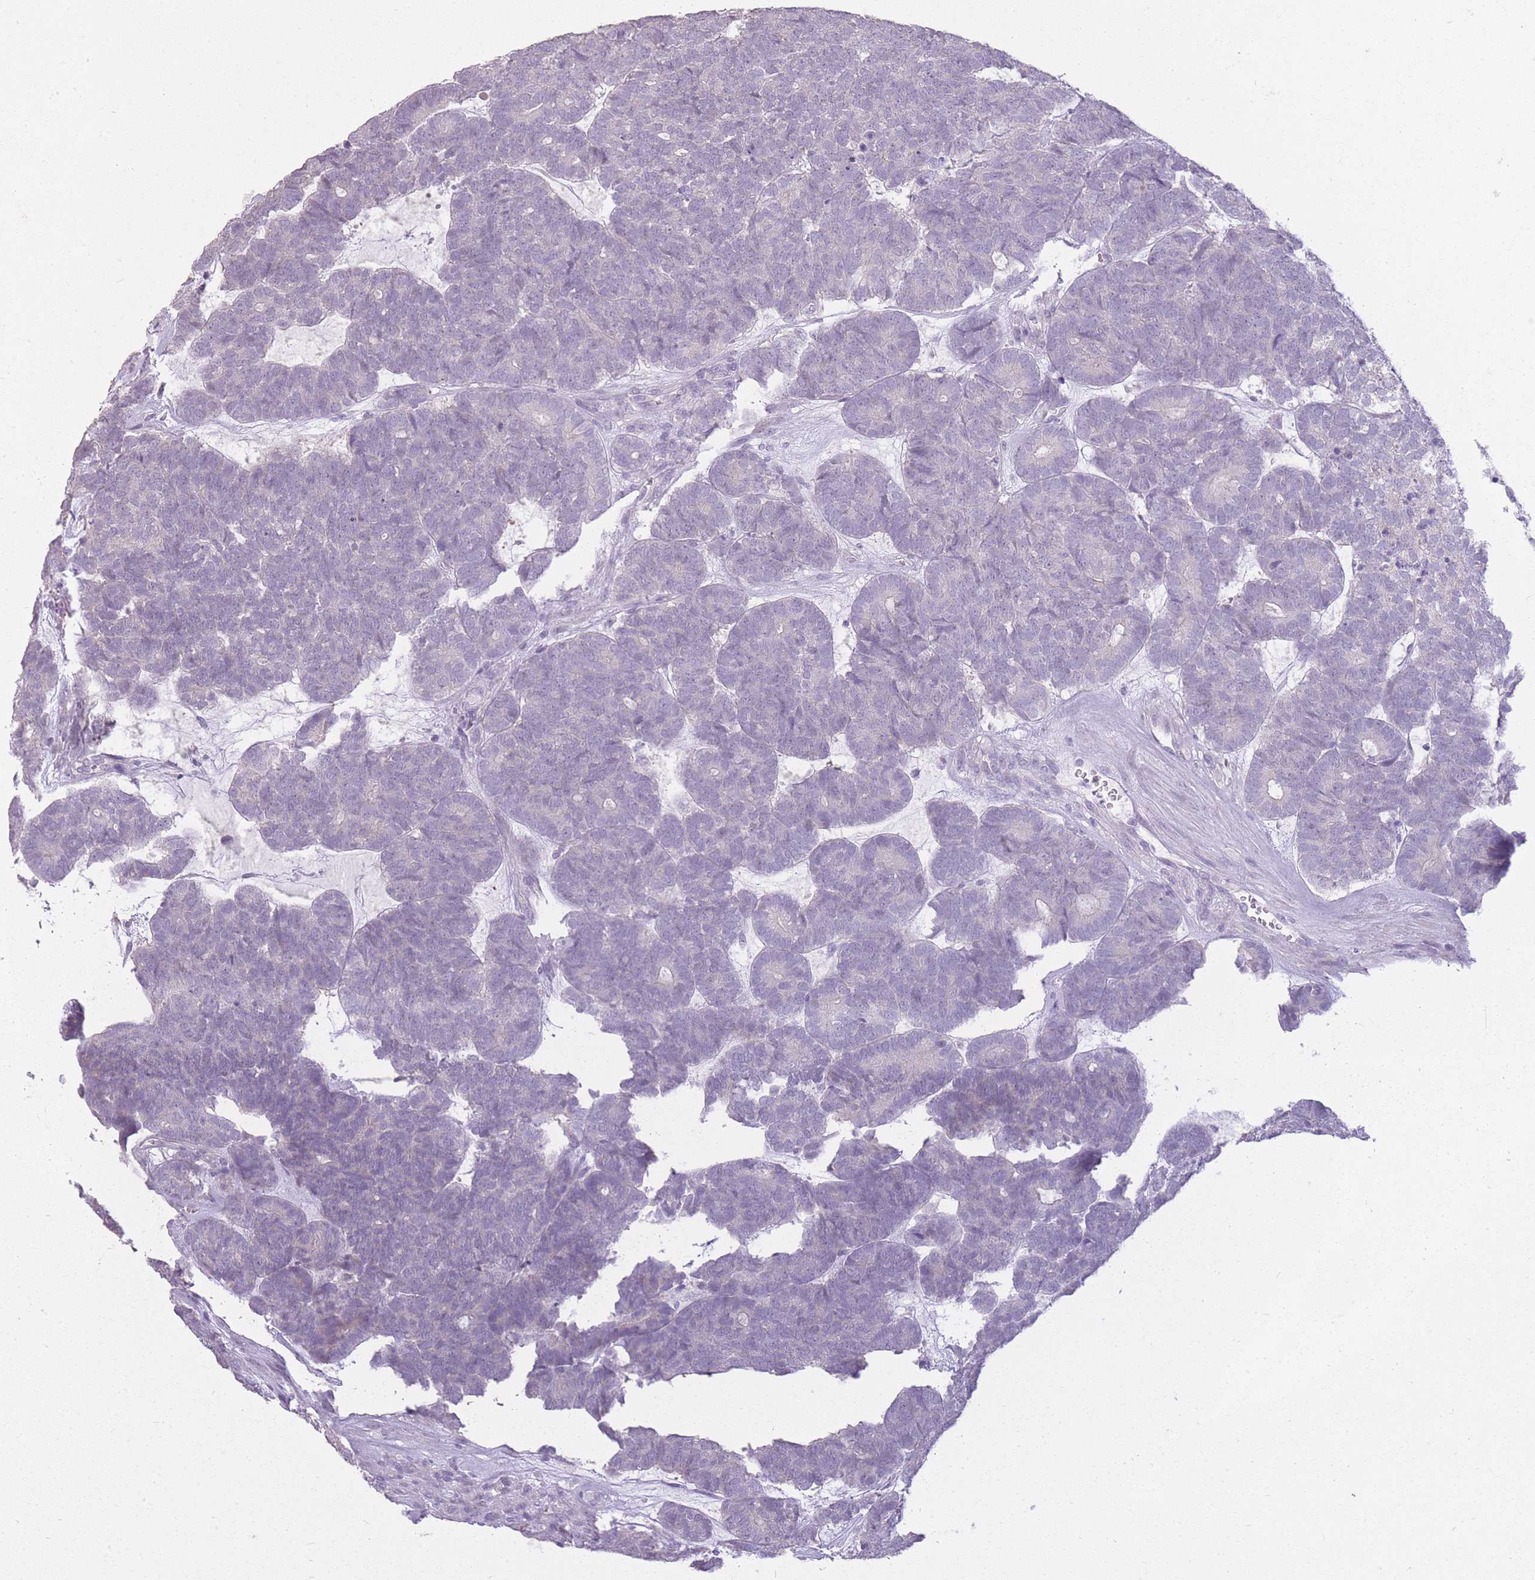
{"staining": {"intensity": "negative", "quantity": "none", "location": "none"}, "tissue": "head and neck cancer", "cell_type": "Tumor cells", "image_type": "cancer", "snomed": [{"axis": "morphology", "description": "Adenocarcinoma, NOS"}, {"axis": "topography", "description": "Head-Neck"}], "caption": "High power microscopy histopathology image of an immunohistochemistry image of adenocarcinoma (head and neck), revealing no significant expression in tumor cells. (DAB (3,3'-diaminobenzidine) immunohistochemistry with hematoxylin counter stain).", "gene": "ZBTB24", "patient": {"sex": "female", "age": 81}}